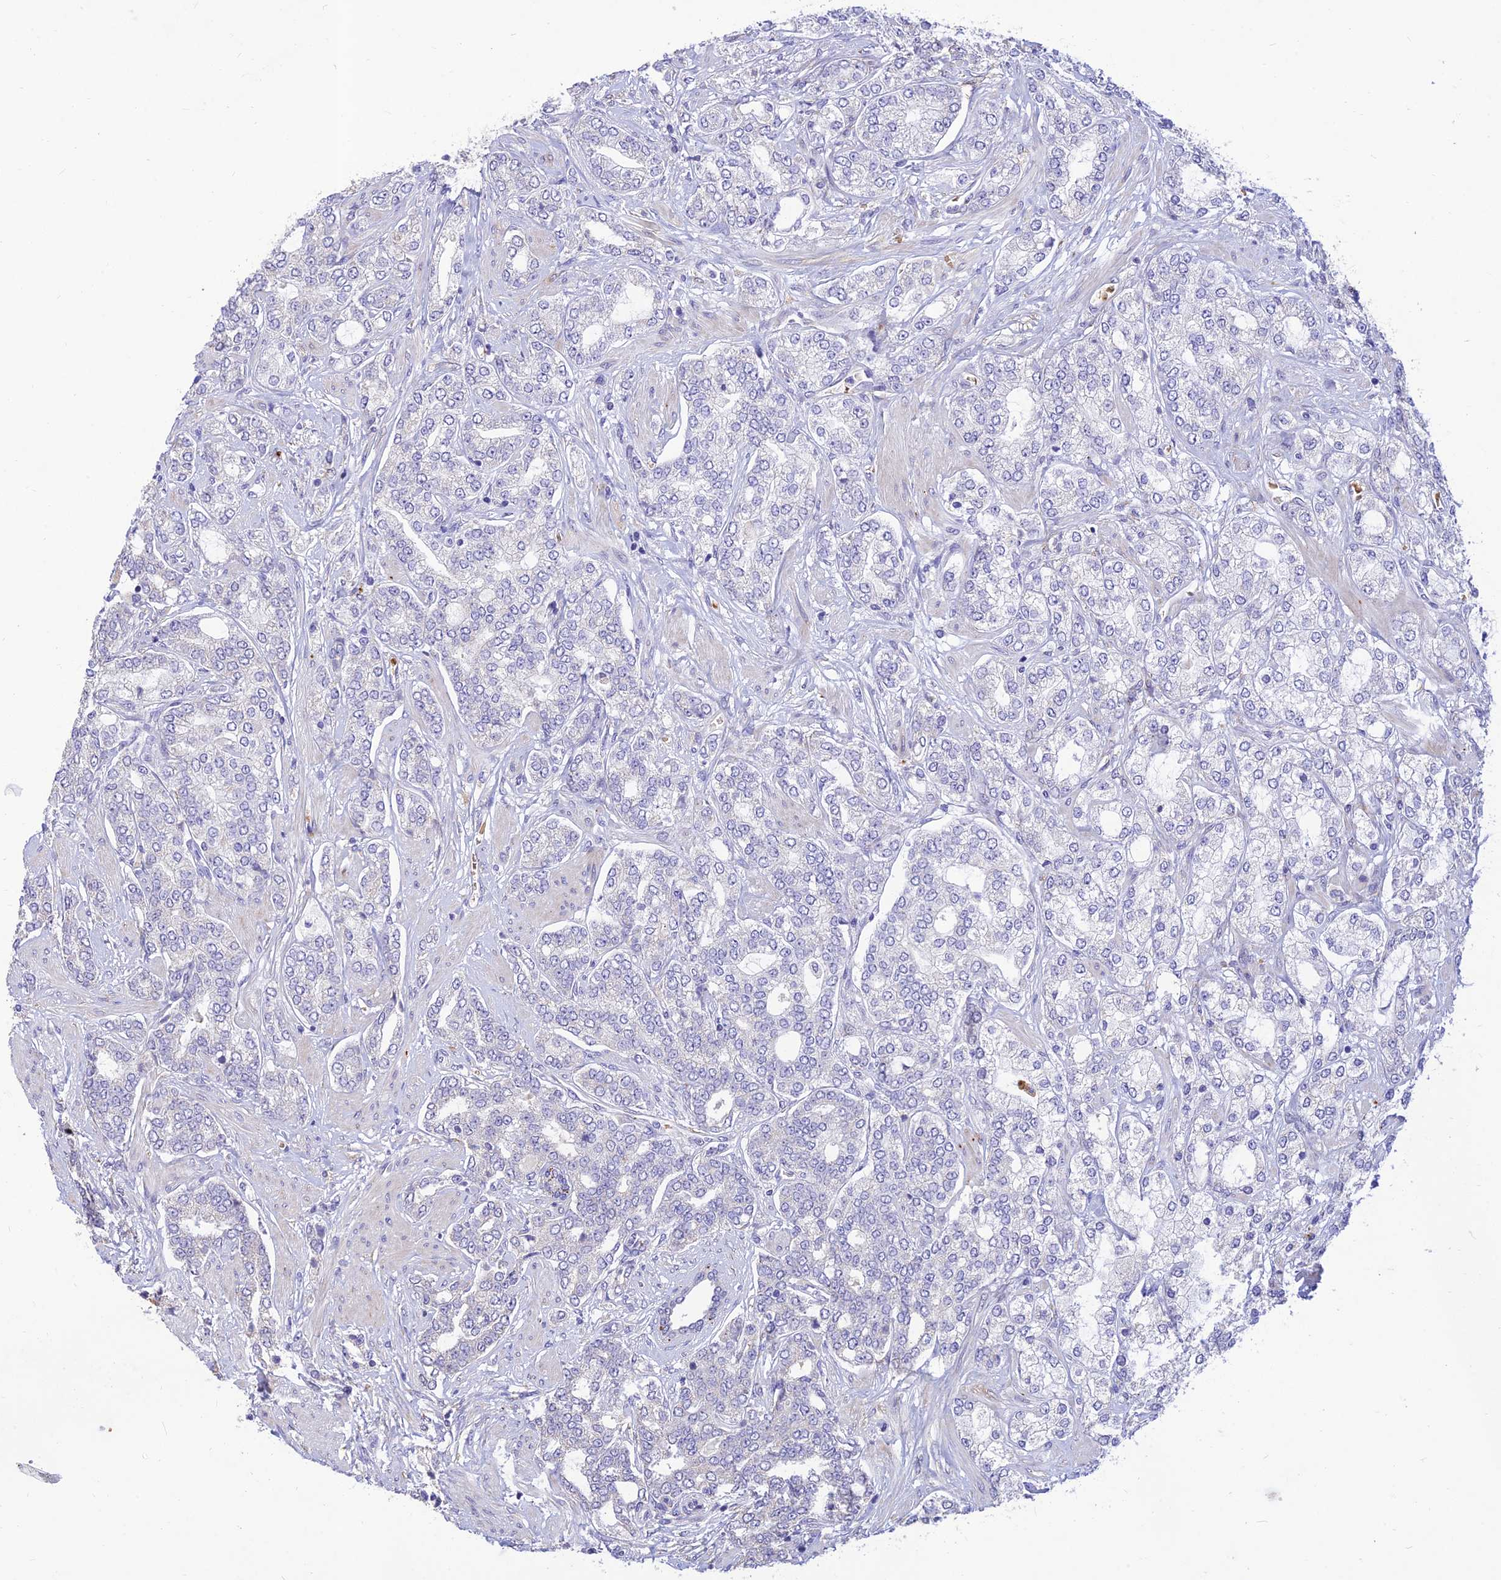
{"staining": {"intensity": "negative", "quantity": "none", "location": "none"}, "tissue": "prostate cancer", "cell_type": "Tumor cells", "image_type": "cancer", "snomed": [{"axis": "morphology", "description": "Adenocarcinoma, High grade"}, {"axis": "topography", "description": "Prostate"}], "caption": "Immunohistochemistry histopathology image of neoplastic tissue: prostate cancer stained with DAB displays no significant protein positivity in tumor cells.", "gene": "PPP1R11", "patient": {"sex": "male", "age": 64}}